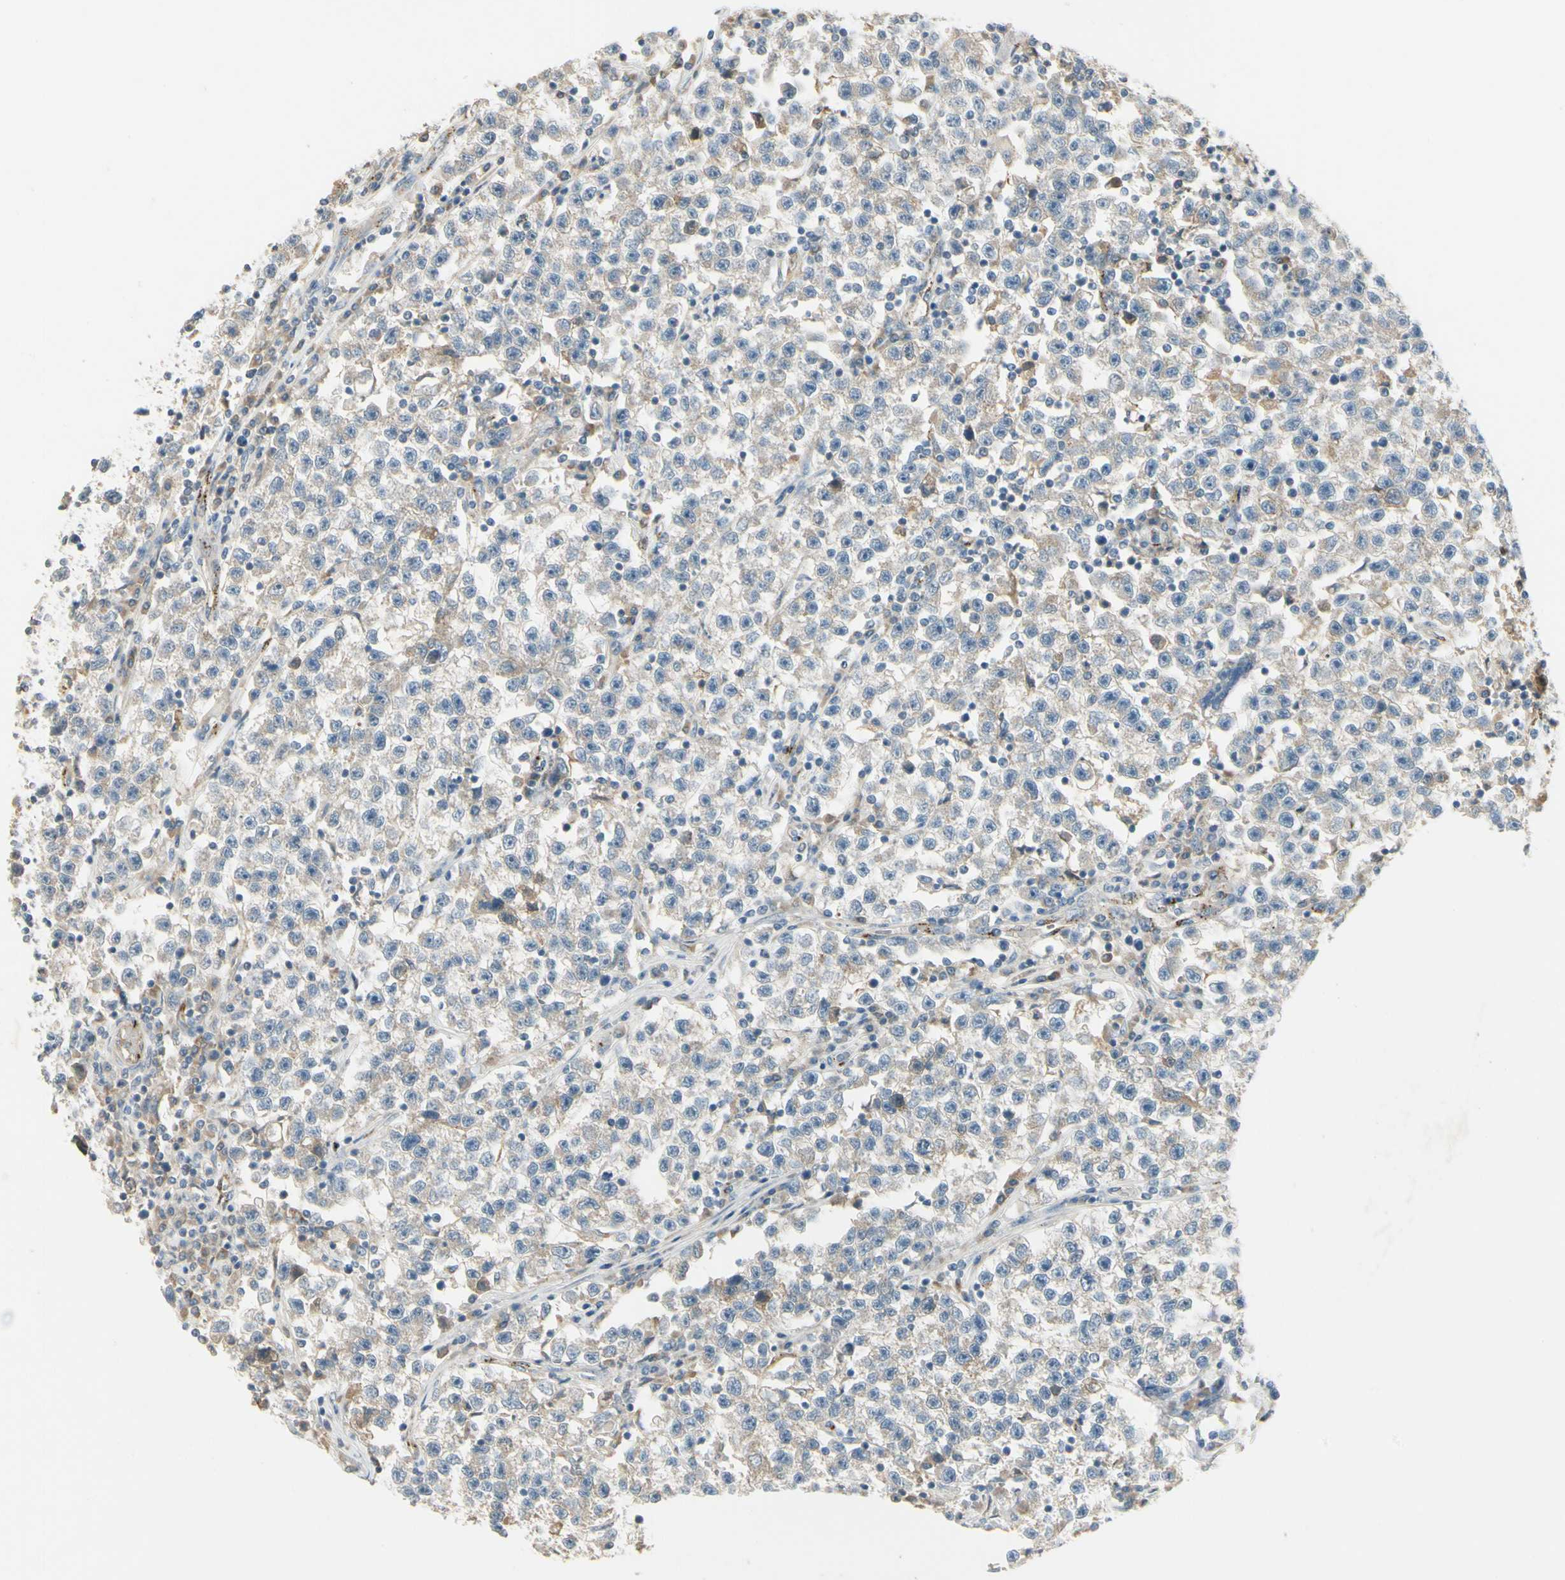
{"staining": {"intensity": "weak", "quantity": ">75%", "location": "cytoplasmic/membranous"}, "tissue": "testis cancer", "cell_type": "Tumor cells", "image_type": "cancer", "snomed": [{"axis": "morphology", "description": "Seminoma, NOS"}, {"axis": "topography", "description": "Testis"}], "caption": "Immunohistochemistry (IHC) staining of seminoma (testis), which reveals low levels of weak cytoplasmic/membranous positivity in approximately >75% of tumor cells indicating weak cytoplasmic/membranous protein staining. The staining was performed using DAB (brown) for protein detection and nuclei were counterstained in hematoxylin (blue).", "gene": "MANSC1", "patient": {"sex": "male", "age": 22}}